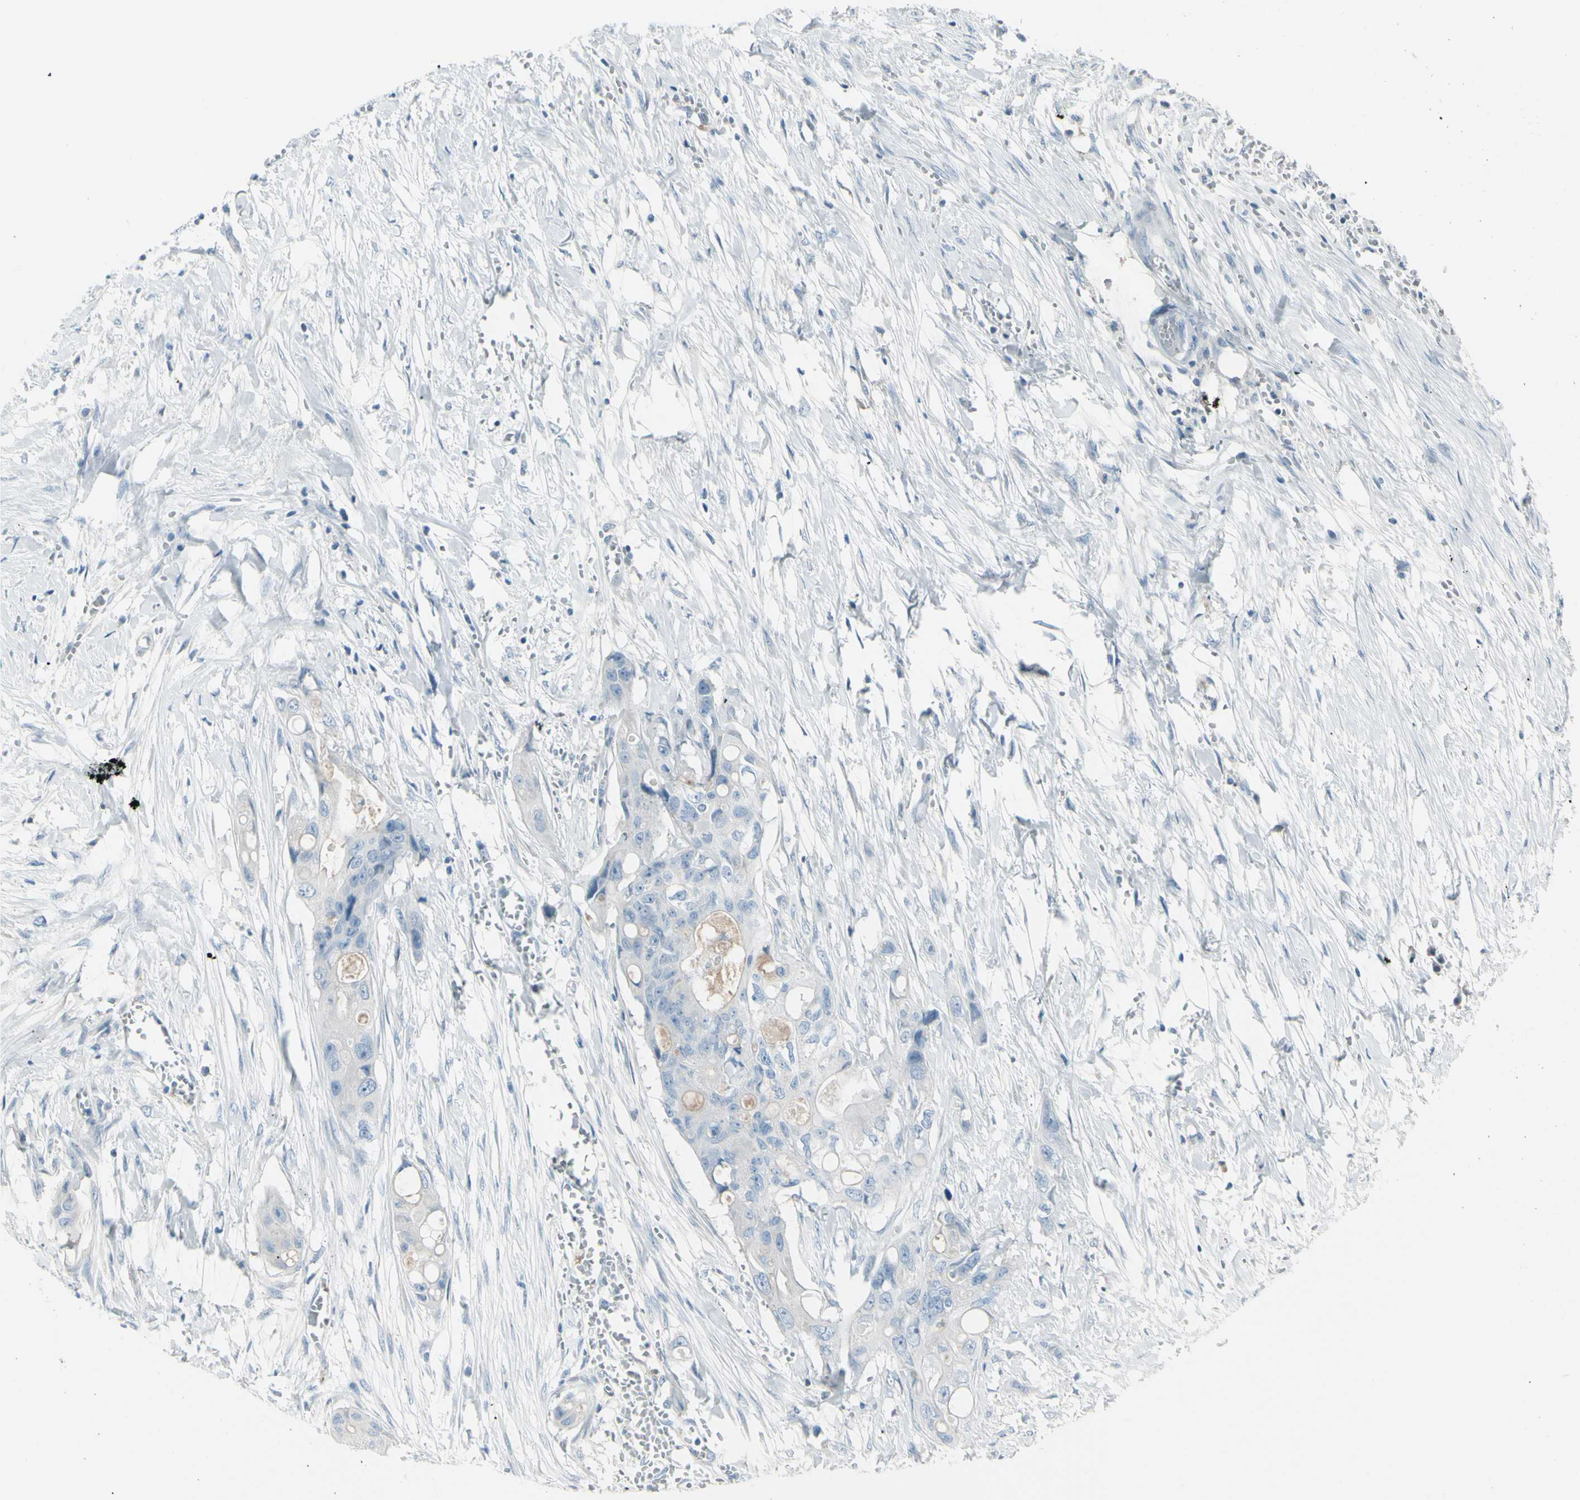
{"staining": {"intensity": "negative", "quantity": "none", "location": "none"}, "tissue": "colorectal cancer", "cell_type": "Tumor cells", "image_type": "cancer", "snomed": [{"axis": "morphology", "description": "Adenocarcinoma, NOS"}, {"axis": "topography", "description": "Colon"}], "caption": "A micrograph of human colorectal cancer is negative for staining in tumor cells.", "gene": "GPR34", "patient": {"sex": "female", "age": 57}}